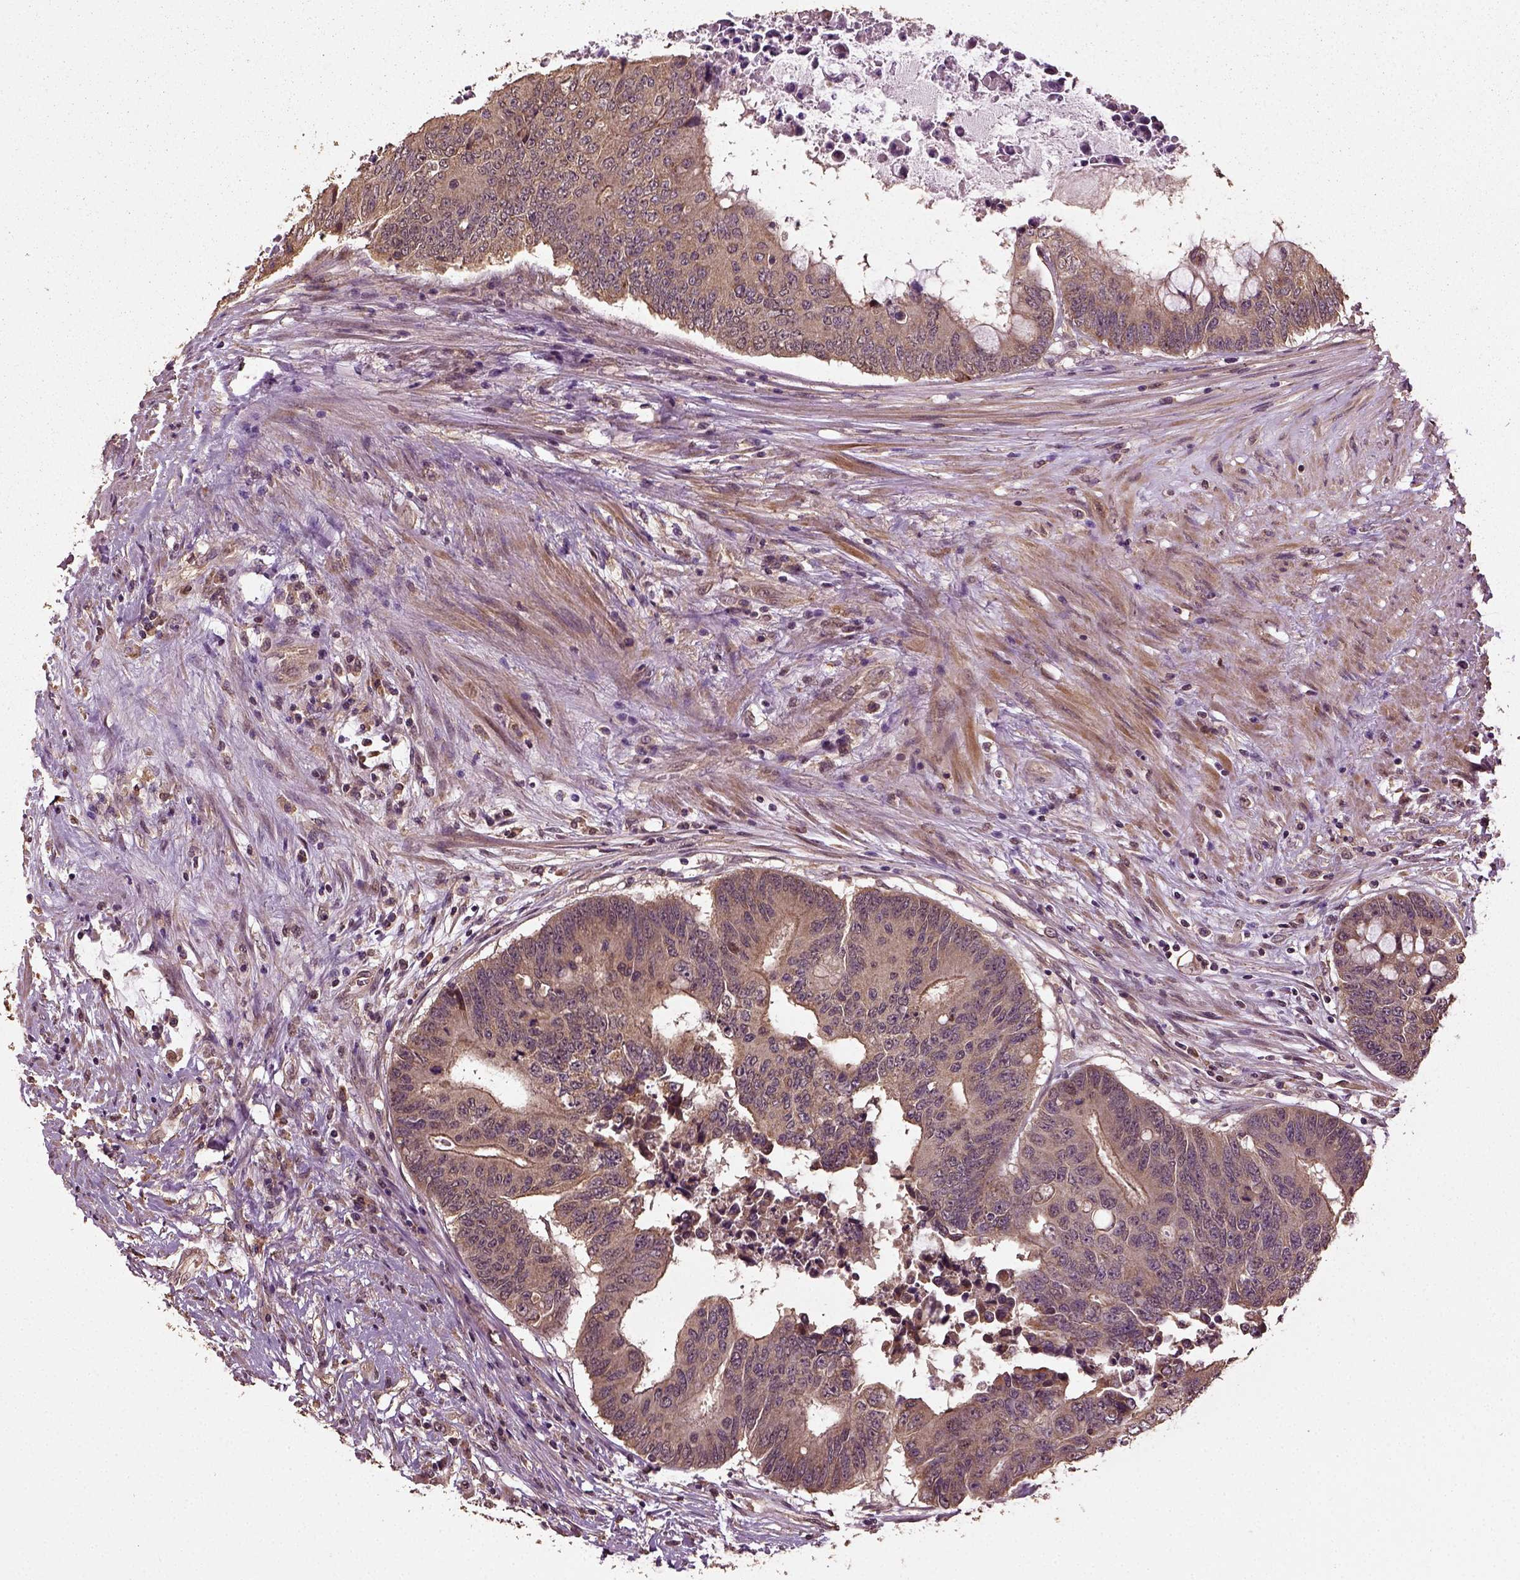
{"staining": {"intensity": "moderate", "quantity": ">75%", "location": "cytoplasmic/membranous"}, "tissue": "colorectal cancer", "cell_type": "Tumor cells", "image_type": "cancer", "snomed": [{"axis": "morphology", "description": "Adenocarcinoma, NOS"}, {"axis": "topography", "description": "Rectum"}], "caption": "Immunohistochemical staining of human colorectal adenocarcinoma displays moderate cytoplasmic/membranous protein staining in about >75% of tumor cells. (brown staining indicates protein expression, while blue staining denotes nuclei).", "gene": "ERV3-1", "patient": {"sex": "male", "age": 59}}